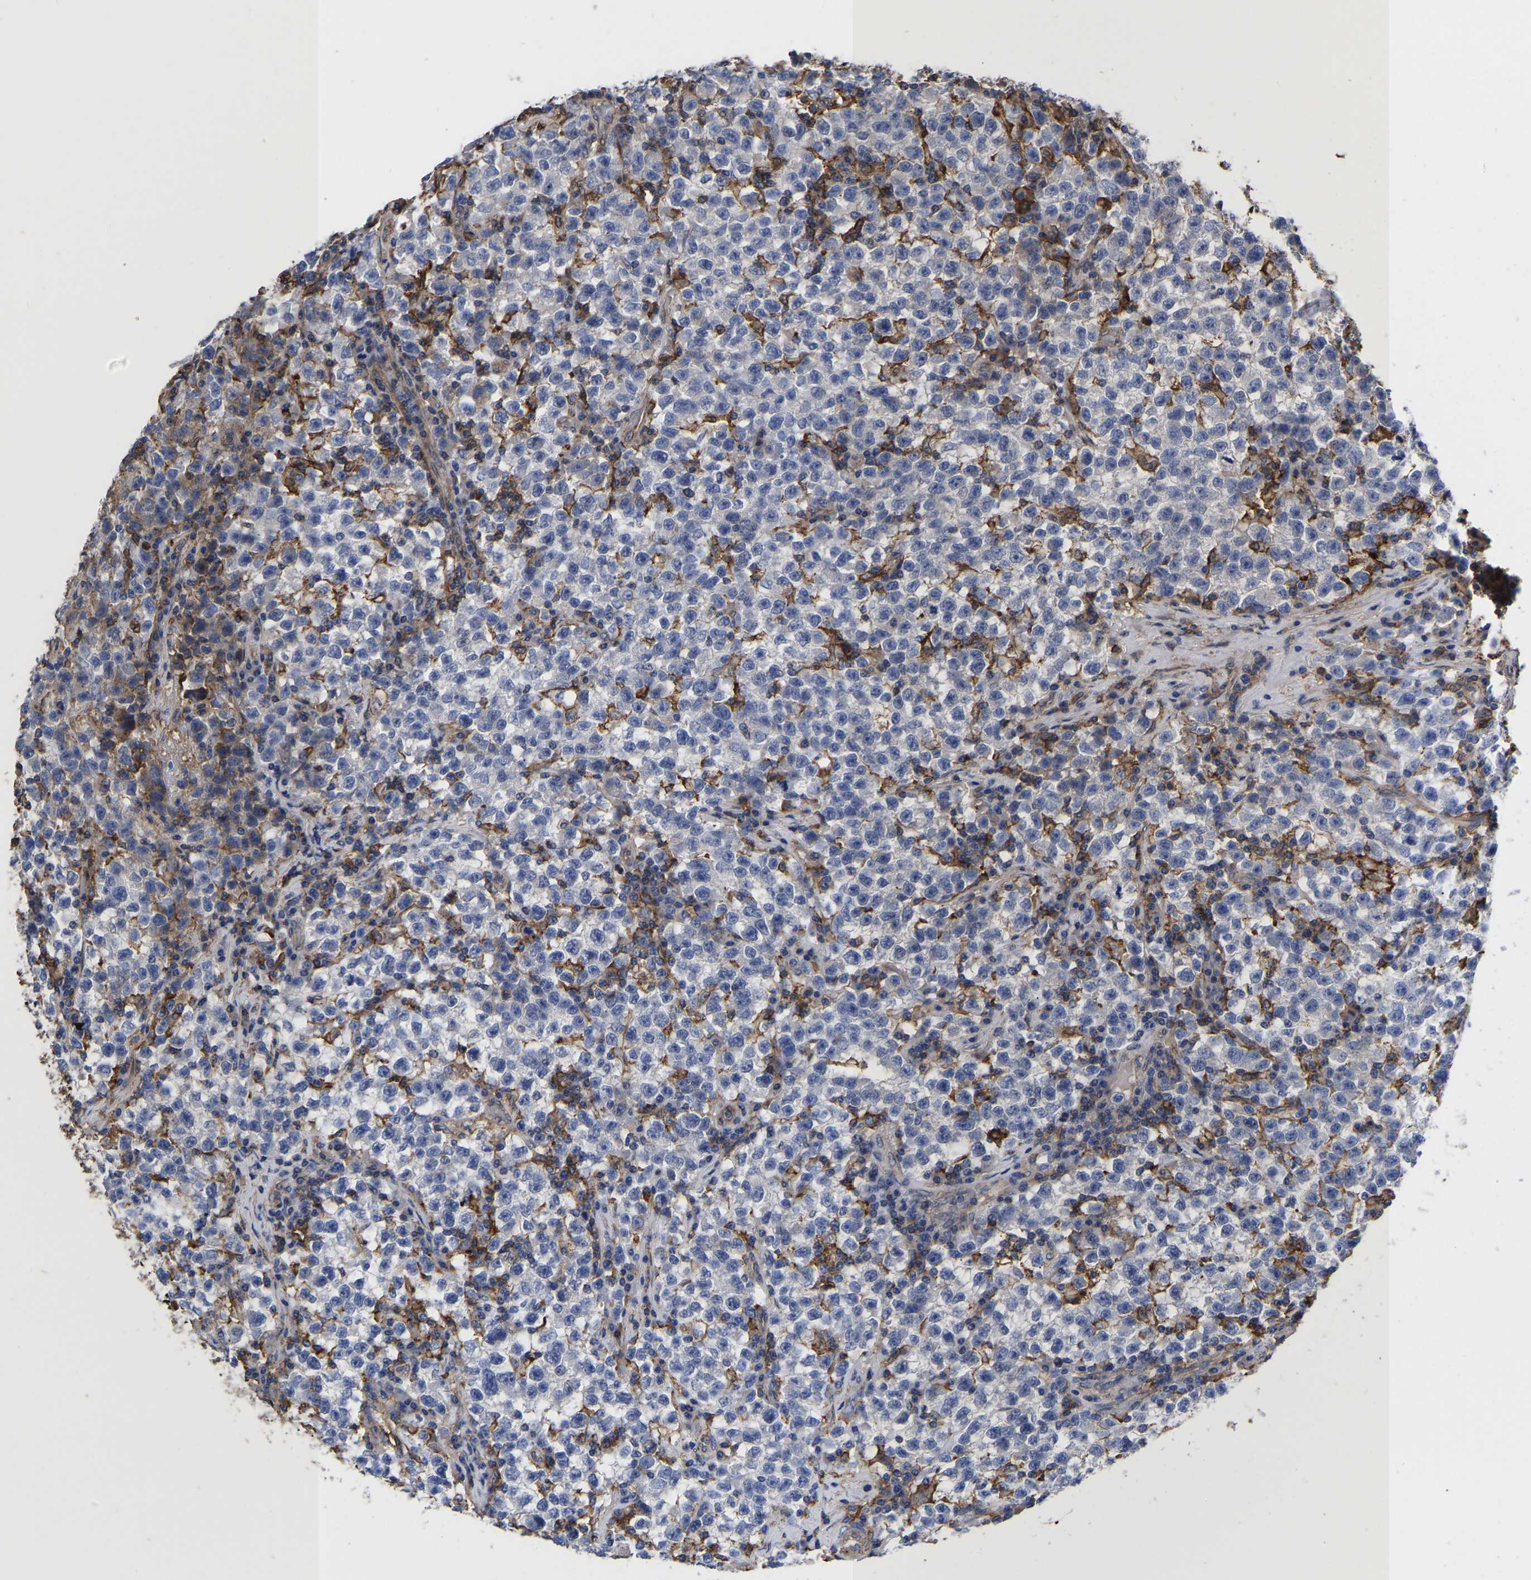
{"staining": {"intensity": "negative", "quantity": "none", "location": "none"}, "tissue": "testis cancer", "cell_type": "Tumor cells", "image_type": "cancer", "snomed": [{"axis": "morphology", "description": "Seminoma, NOS"}, {"axis": "topography", "description": "Testis"}], "caption": "Tumor cells are negative for protein expression in human testis seminoma.", "gene": "LIF", "patient": {"sex": "male", "age": 22}}